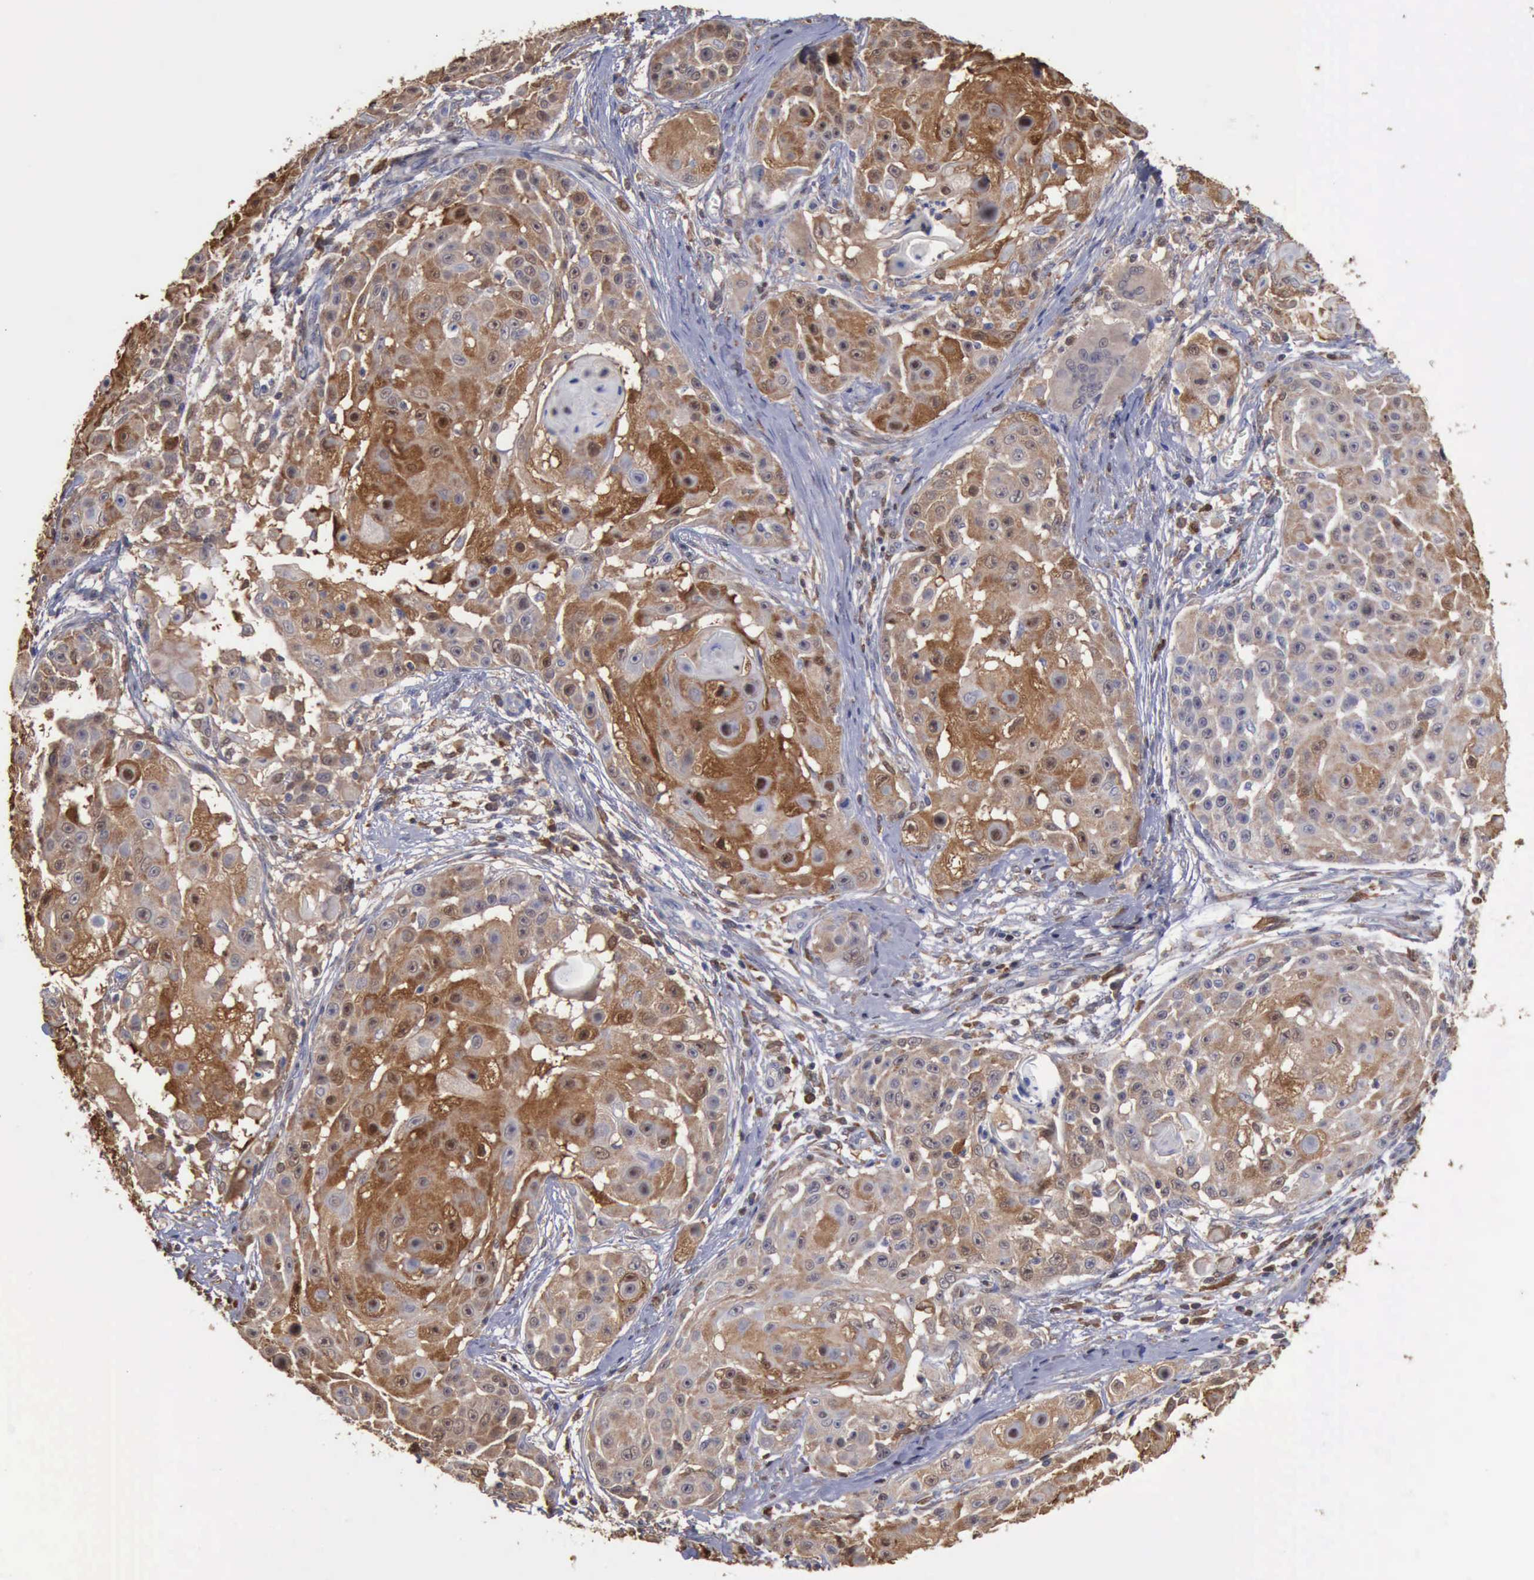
{"staining": {"intensity": "moderate", "quantity": "<25%", "location": "cytoplasmic/membranous,nuclear"}, "tissue": "skin cancer", "cell_type": "Tumor cells", "image_type": "cancer", "snomed": [{"axis": "morphology", "description": "Squamous cell carcinoma, NOS"}, {"axis": "topography", "description": "Skin"}], "caption": "Protein positivity by immunohistochemistry exhibits moderate cytoplasmic/membranous and nuclear expression in approximately <25% of tumor cells in skin cancer.", "gene": "STAT1", "patient": {"sex": "female", "age": 57}}